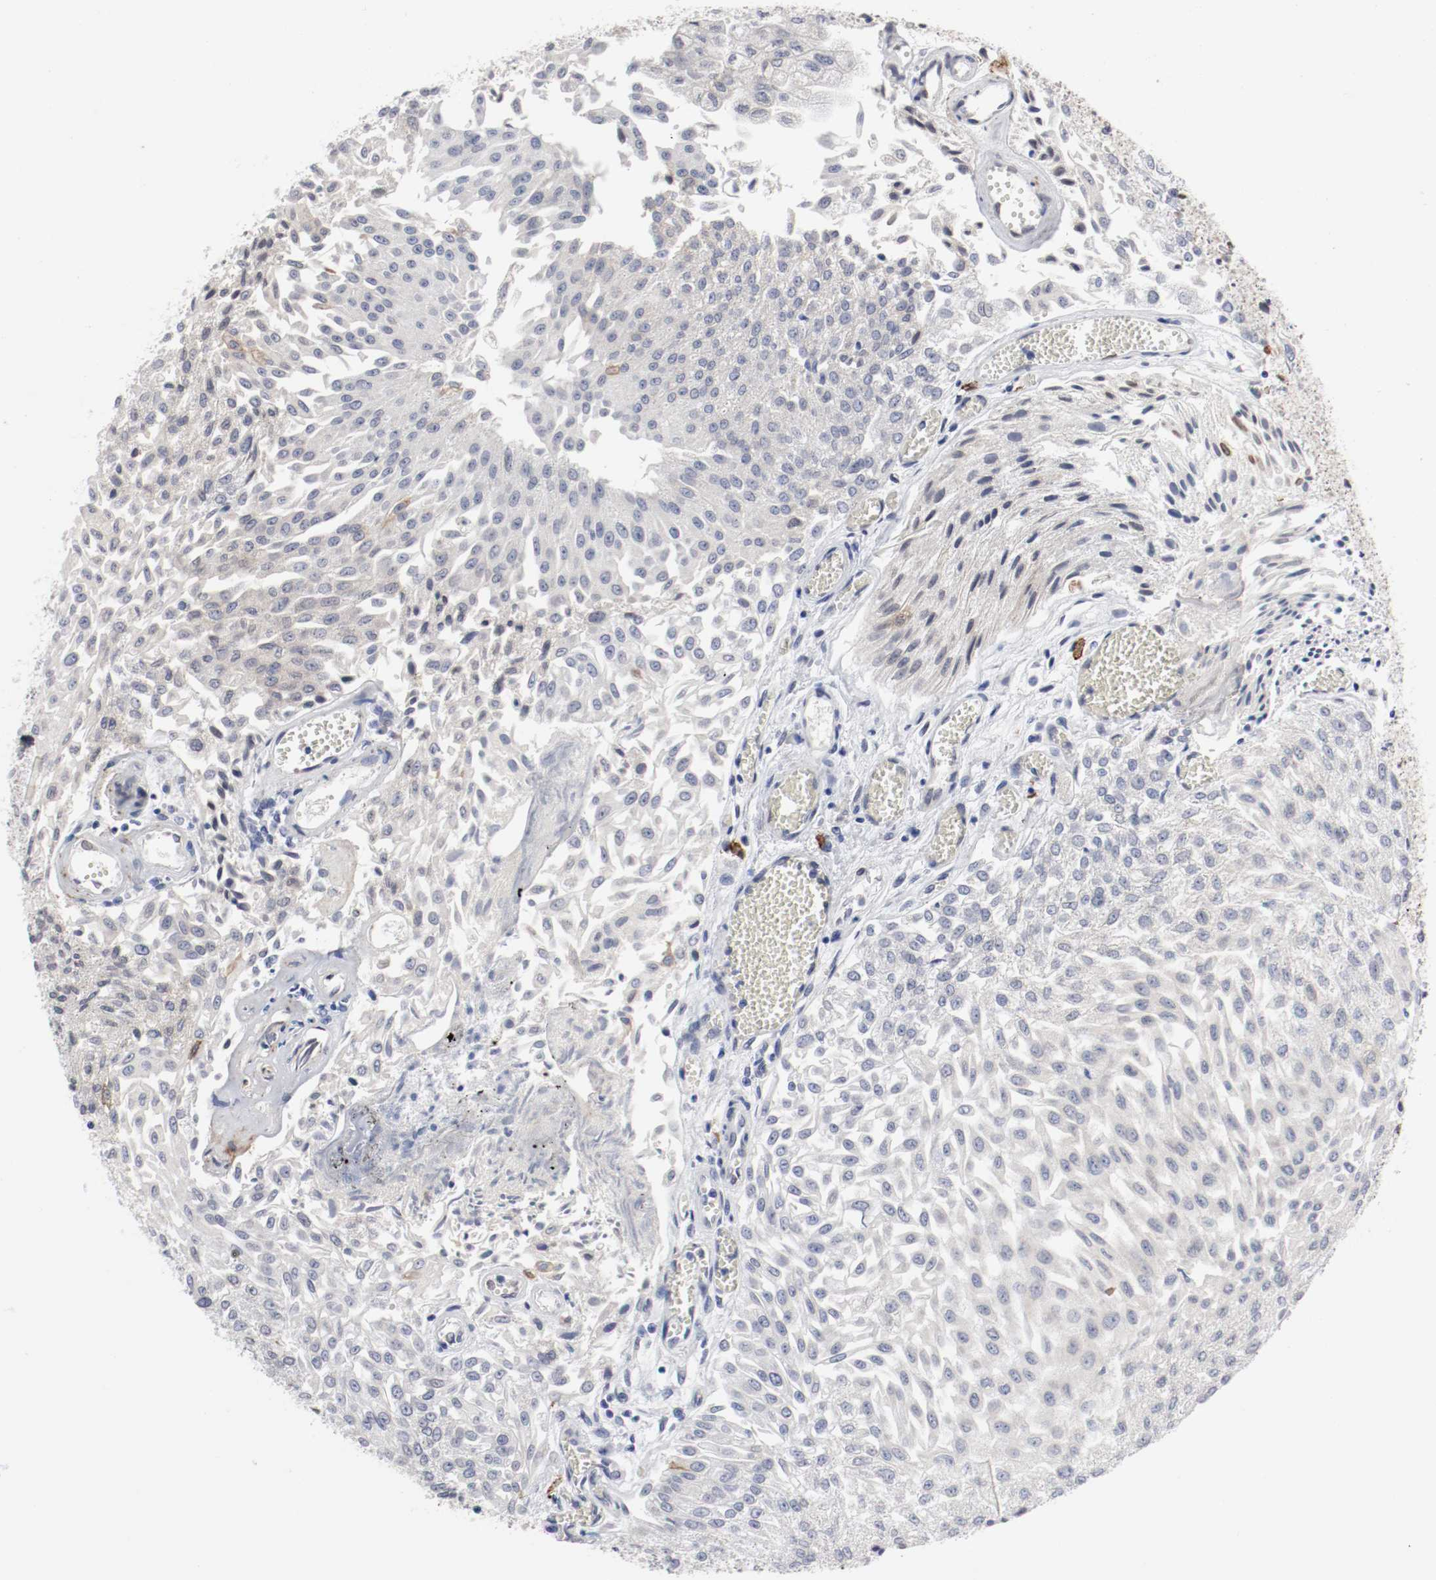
{"staining": {"intensity": "negative", "quantity": "none", "location": "none"}, "tissue": "urothelial cancer", "cell_type": "Tumor cells", "image_type": "cancer", "snomed": [{"axis": "morphology", "description": "Urothelial carcinoma, Low grade"}, {"axis": "topography", "description": "Urinary bladder"}], "caption": "This is a photomicrograph of IHC staining of urothelial cancer, which shows no positivity in tumor cells.", "gene": "KIT", "patient": {"sex": "male", "age": 86}}